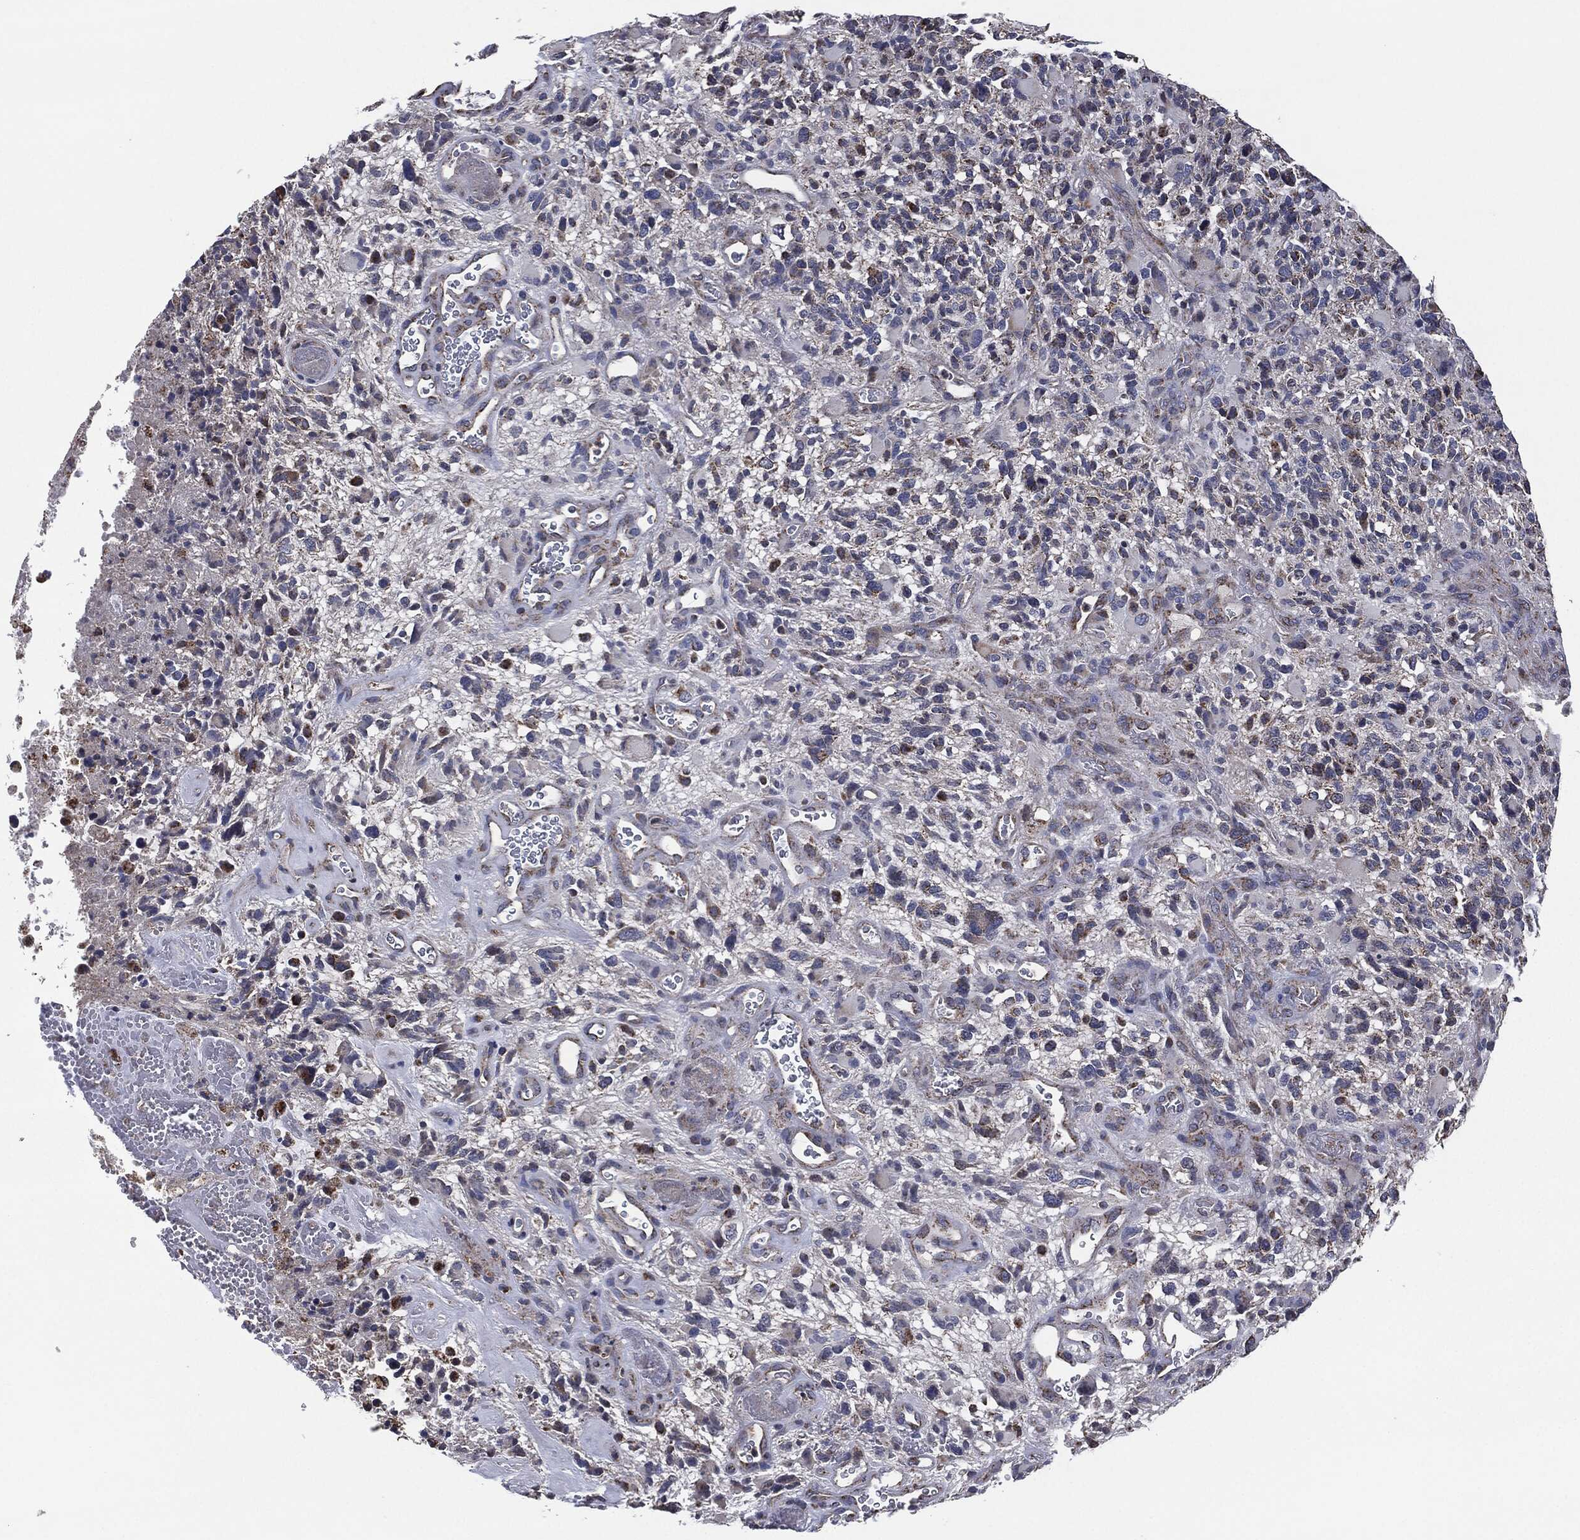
{"staining": {"intensity": "negative", "quantity": "none", "location": "none"}, "tissue": "glioma", "cell_type": "Tumor cells", "image_type": "cancer", "snomed": [{"axis": "morphology", "description": "Glioma, malignant, High grade"}, {"axis": "topography", "description": "Brain"}], "caption": "The image exhibits no staining of tumor cells in malignant high-grade glioma.", "gene": "NDUFV2", "patient": {"sex": "female", "age": 71}}